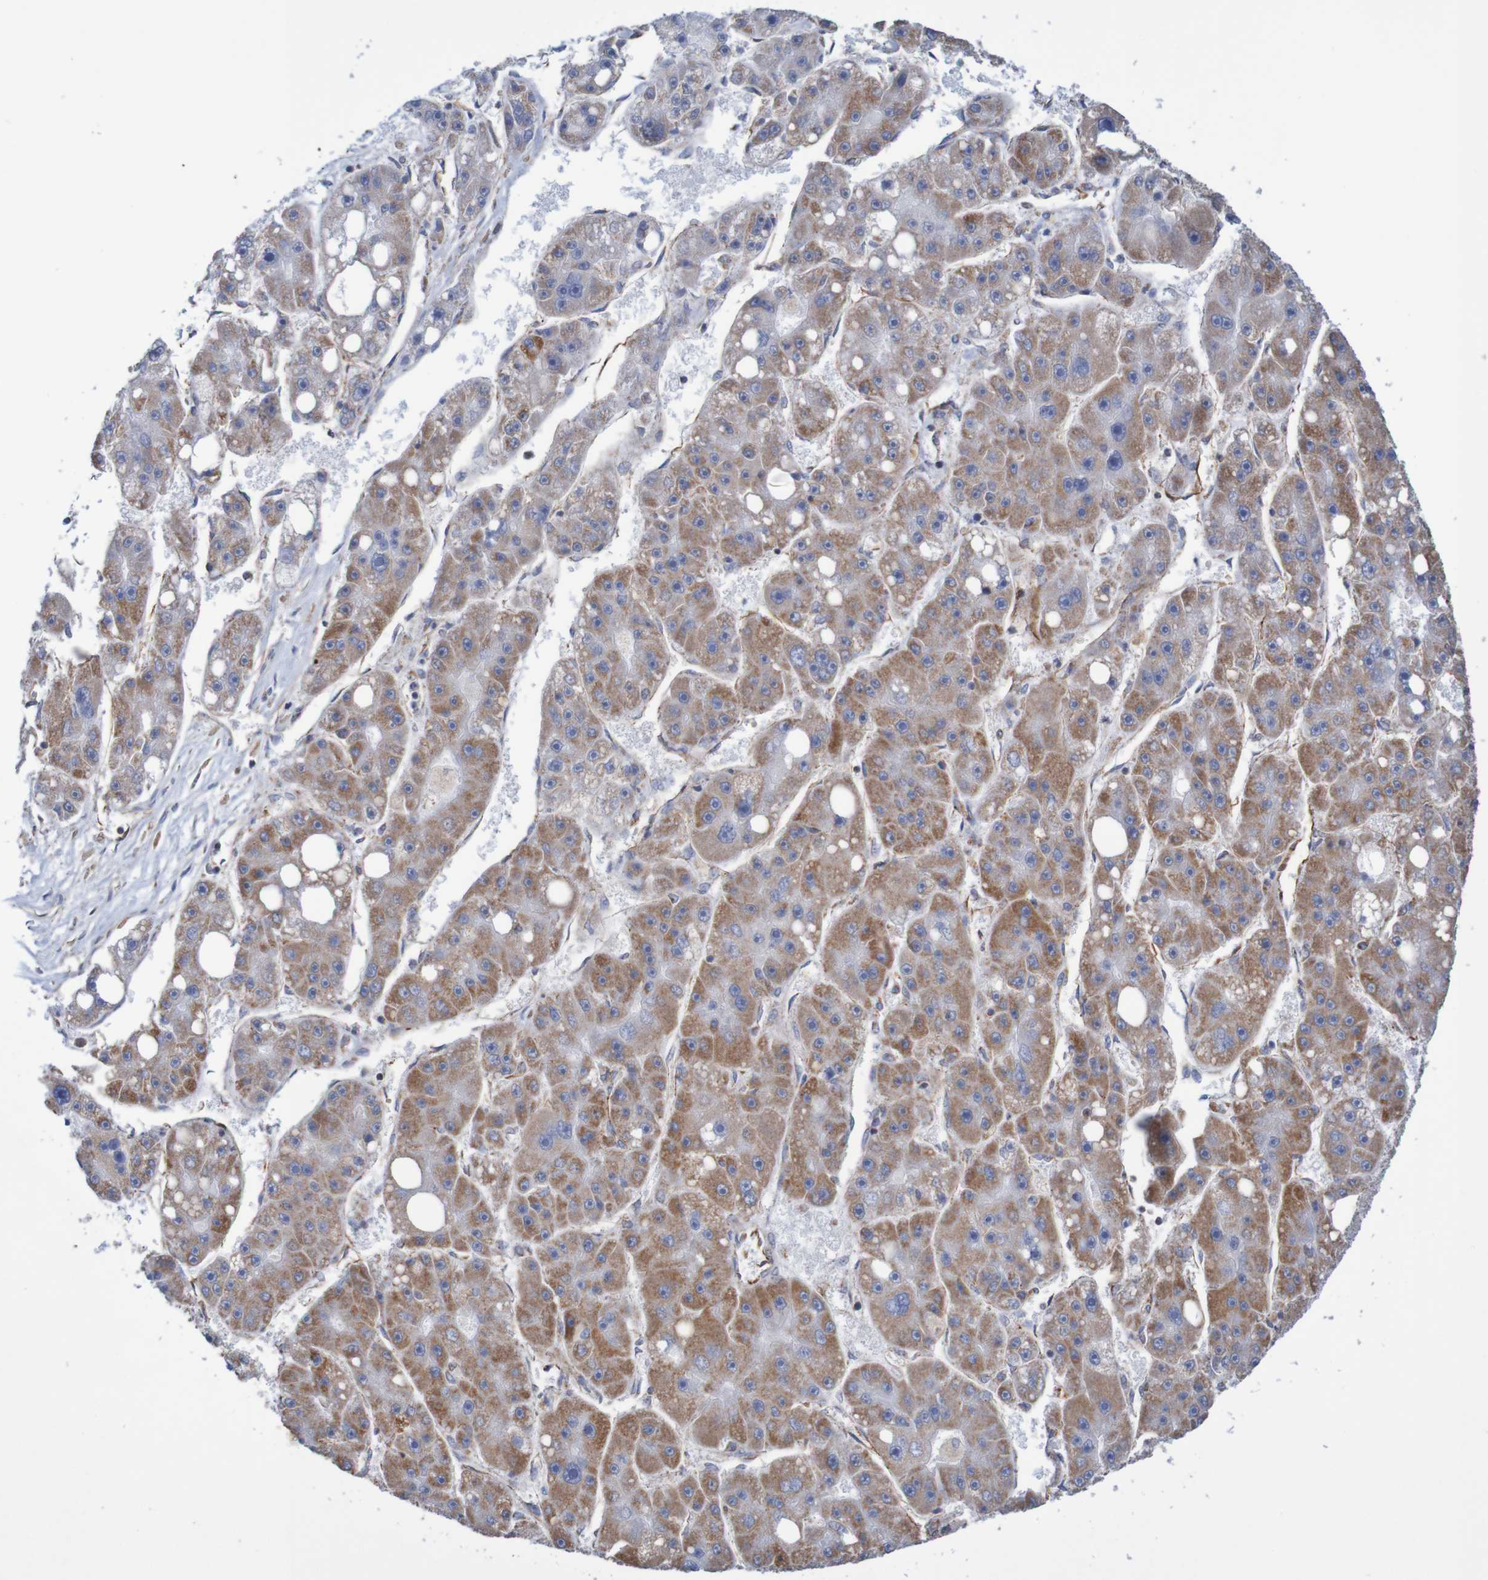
{"staining": {"intensity": "moderate", "quantity": ">75%", "location": "cytoplasmic/membranous"}, "tissue": "liver cancer", "cell_type": "Tumor cells", "image_type": "cancer", "snomed": [{"axis": "morphology", "description": "Carcinoma, Hepatocellular, NOS"}, {"axis": "topography", "description": "Liver"}], "caption": "Immunohistochemistry (IHC) of human liver hepatocellular carcinoma exhibits medium levels of moderate cytoplasmic/membranous staining in approximately >75% of tumor cells. Using DAB (brown) and hematoxylin (blue) stains, captured at high magnification using brightfield microscopy.", "gene": "MMEL1", "patient": {"sex": "female", "age": 61}}